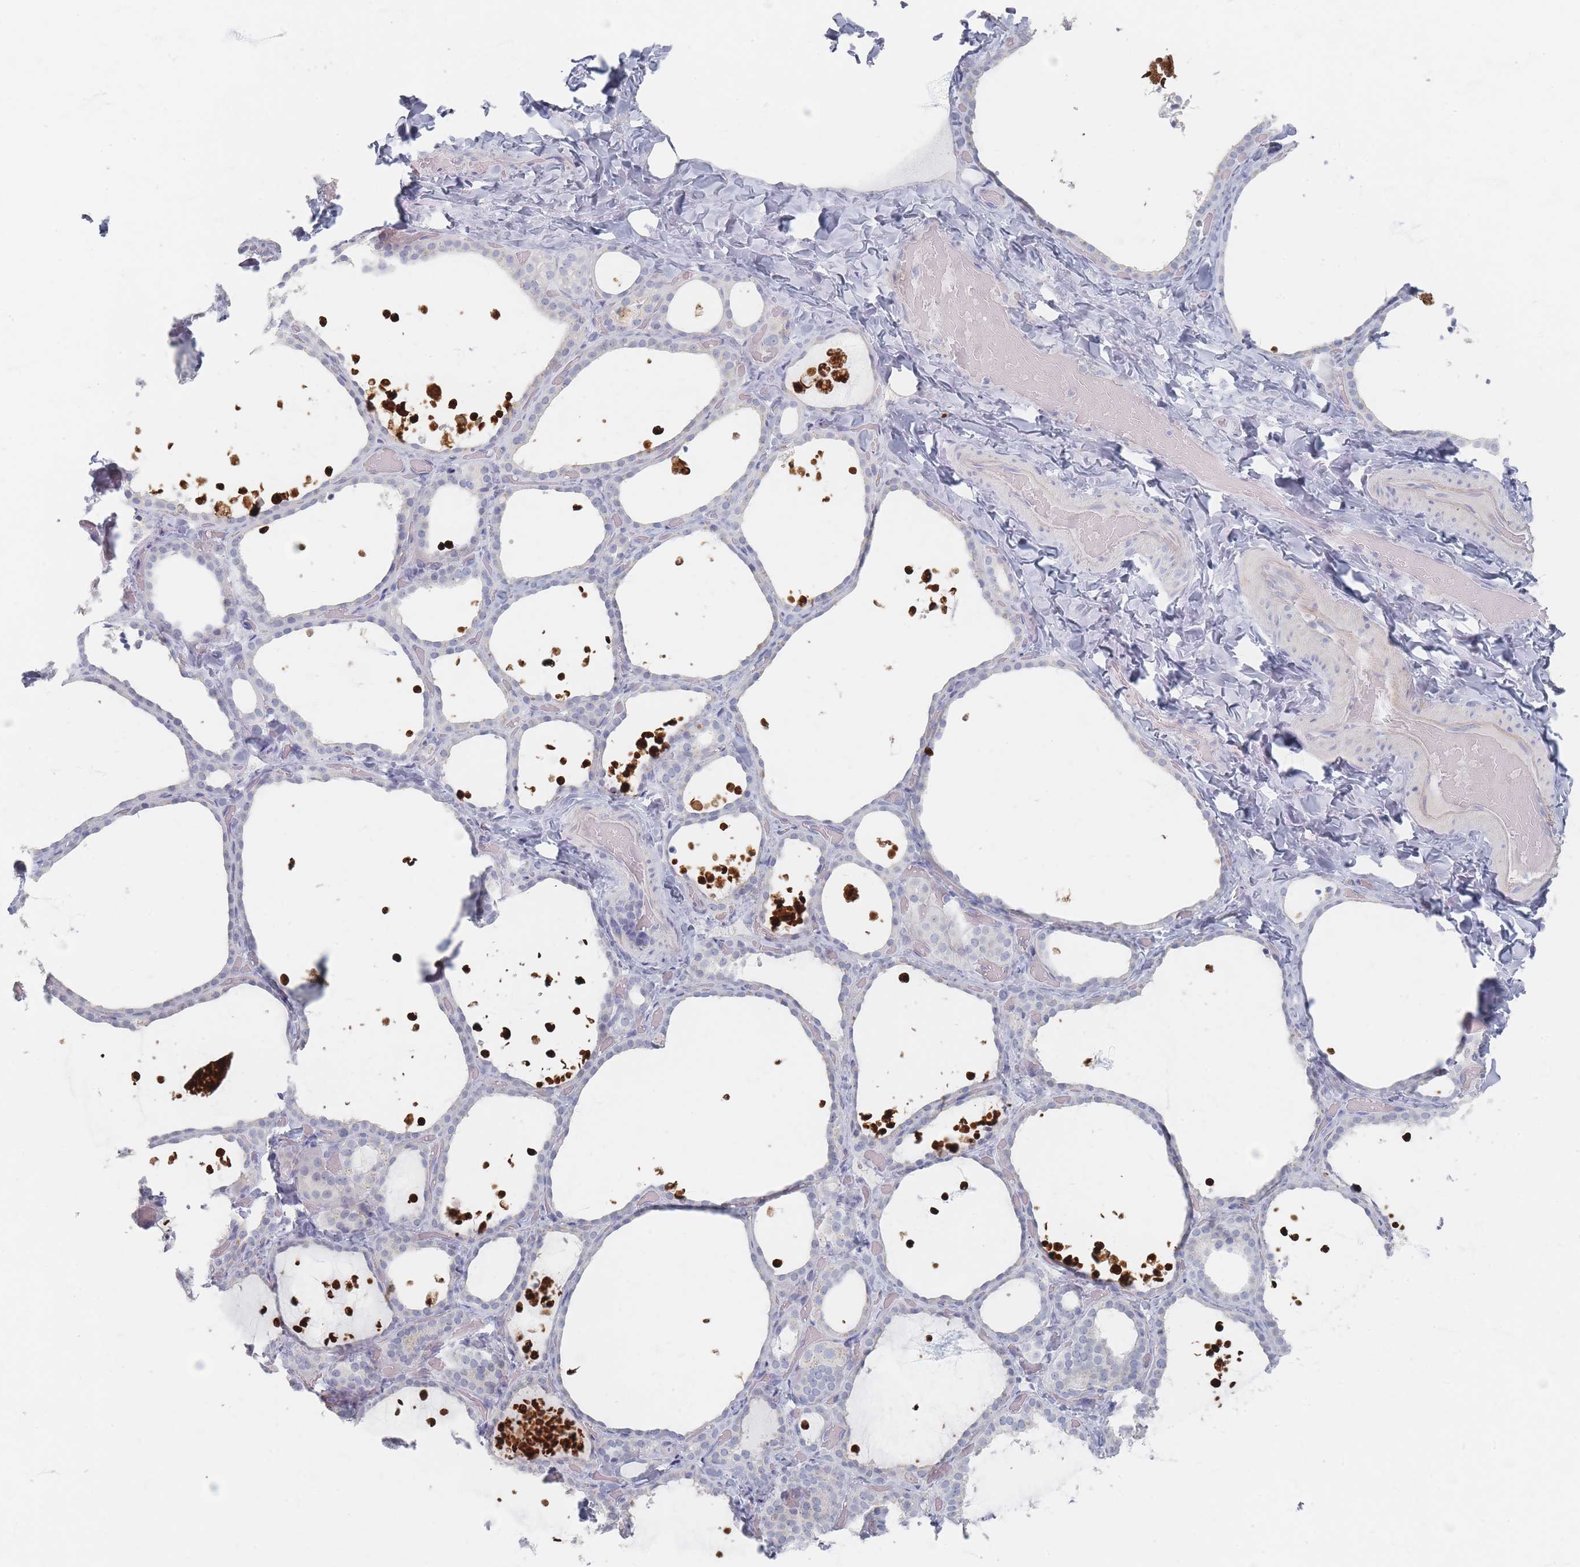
{"staining": {"intensity": "negative", "quantity": "none", "location": "none"}, "tissue": "thyroid gland", "cell_type": "Glandular cells", "image_type": "normal", "snomed": [{"axis": "morphology", "description": "Normal tissue, NOS"}, {"axis": "topography", "description": "Thyroid gland"}], "caption": "IHC histopathology image of unremarkable thyroid gland: thyroid gland stained with DAB displays no significant protein expression in glandular cells. (Brightfield microscopy of DAB immunohistochemistry at high magnification).", "gene": "CD37", "patient": {"sex": "female", "age": 44}}